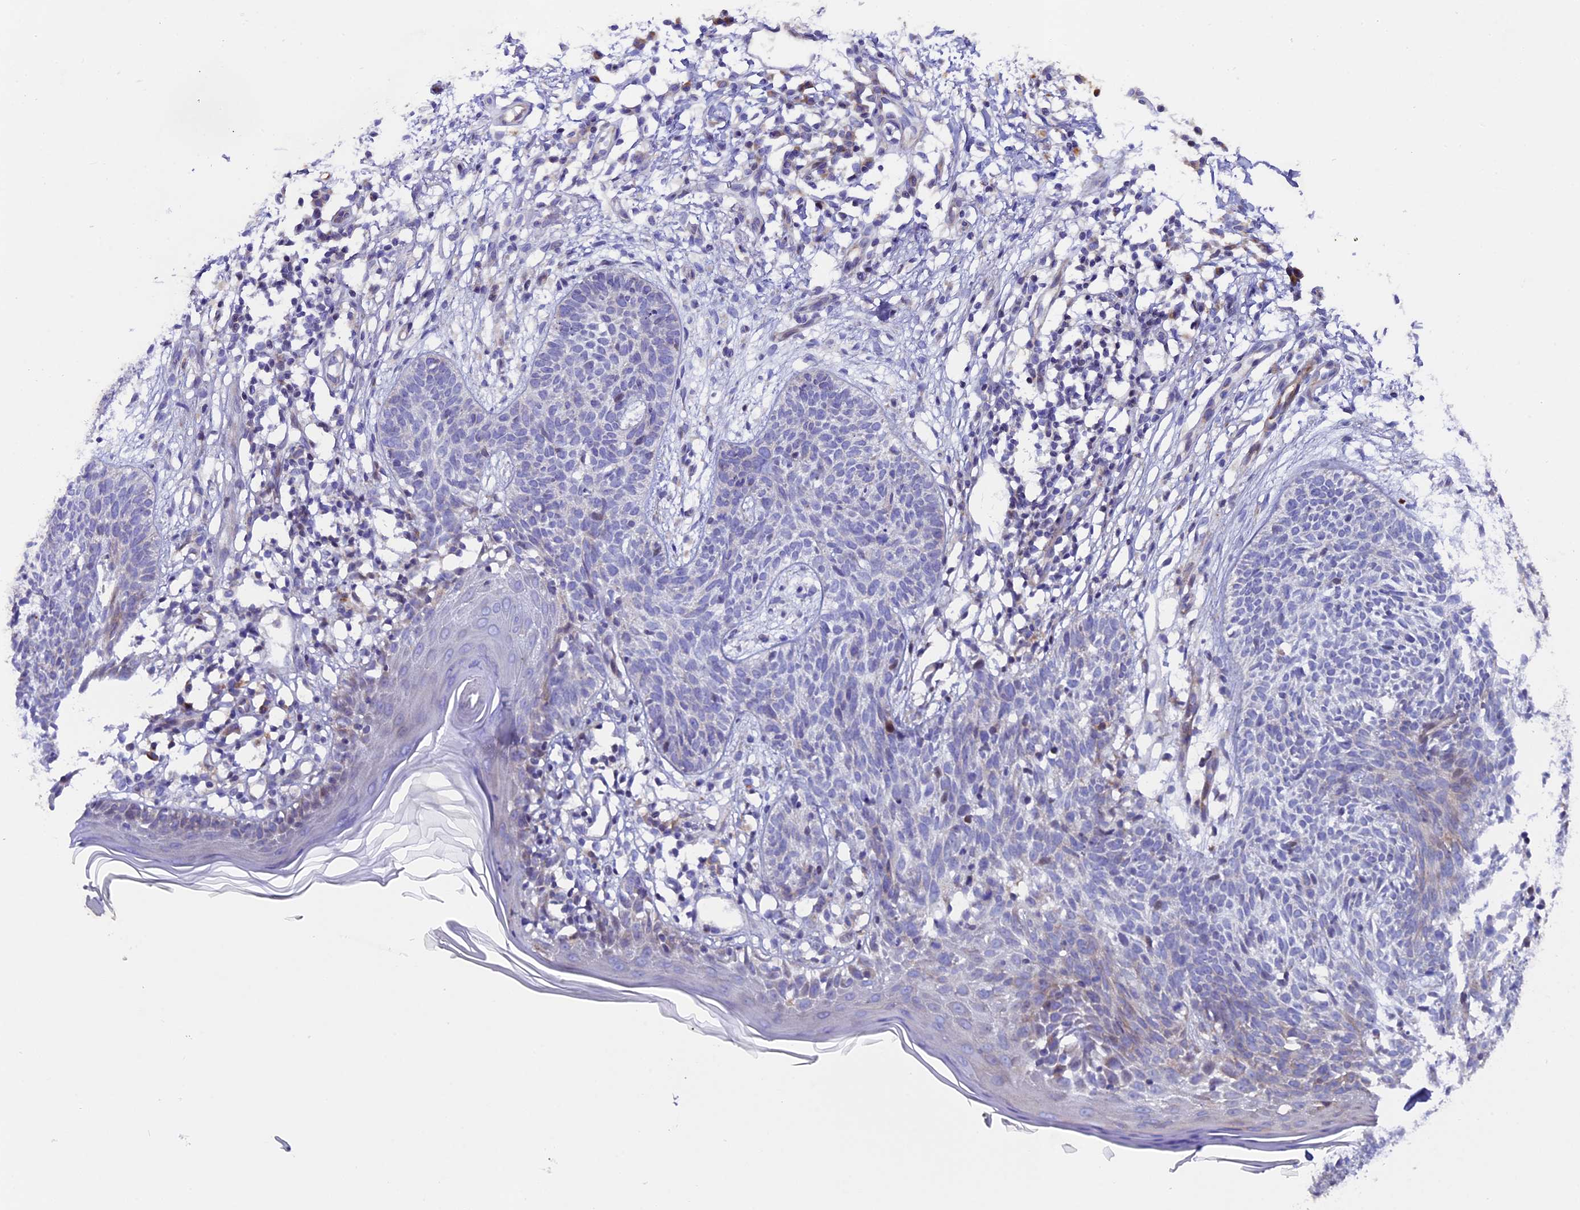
{"staining": {"intensity": "negative", "quantity": "none", "location": "none"}, "tissue": "skin cancer", "cell_type": "Tumor cells", "image_type": "cancer", "snomed": [{"axis": "morphology", "description": "Basal cell carcinoma"}, {"axis": "topography", "description": "Skin"}], "caption": "IHC of skin basal cell carcinoma displays no expression in tumor cells. (DAB (3,3'-diaminobenzidine) immunohistochemistry (IHC) with hematoxylin counter stain).", "gene": "PIGU", "patient": {"sex": "female", "age": 66}}